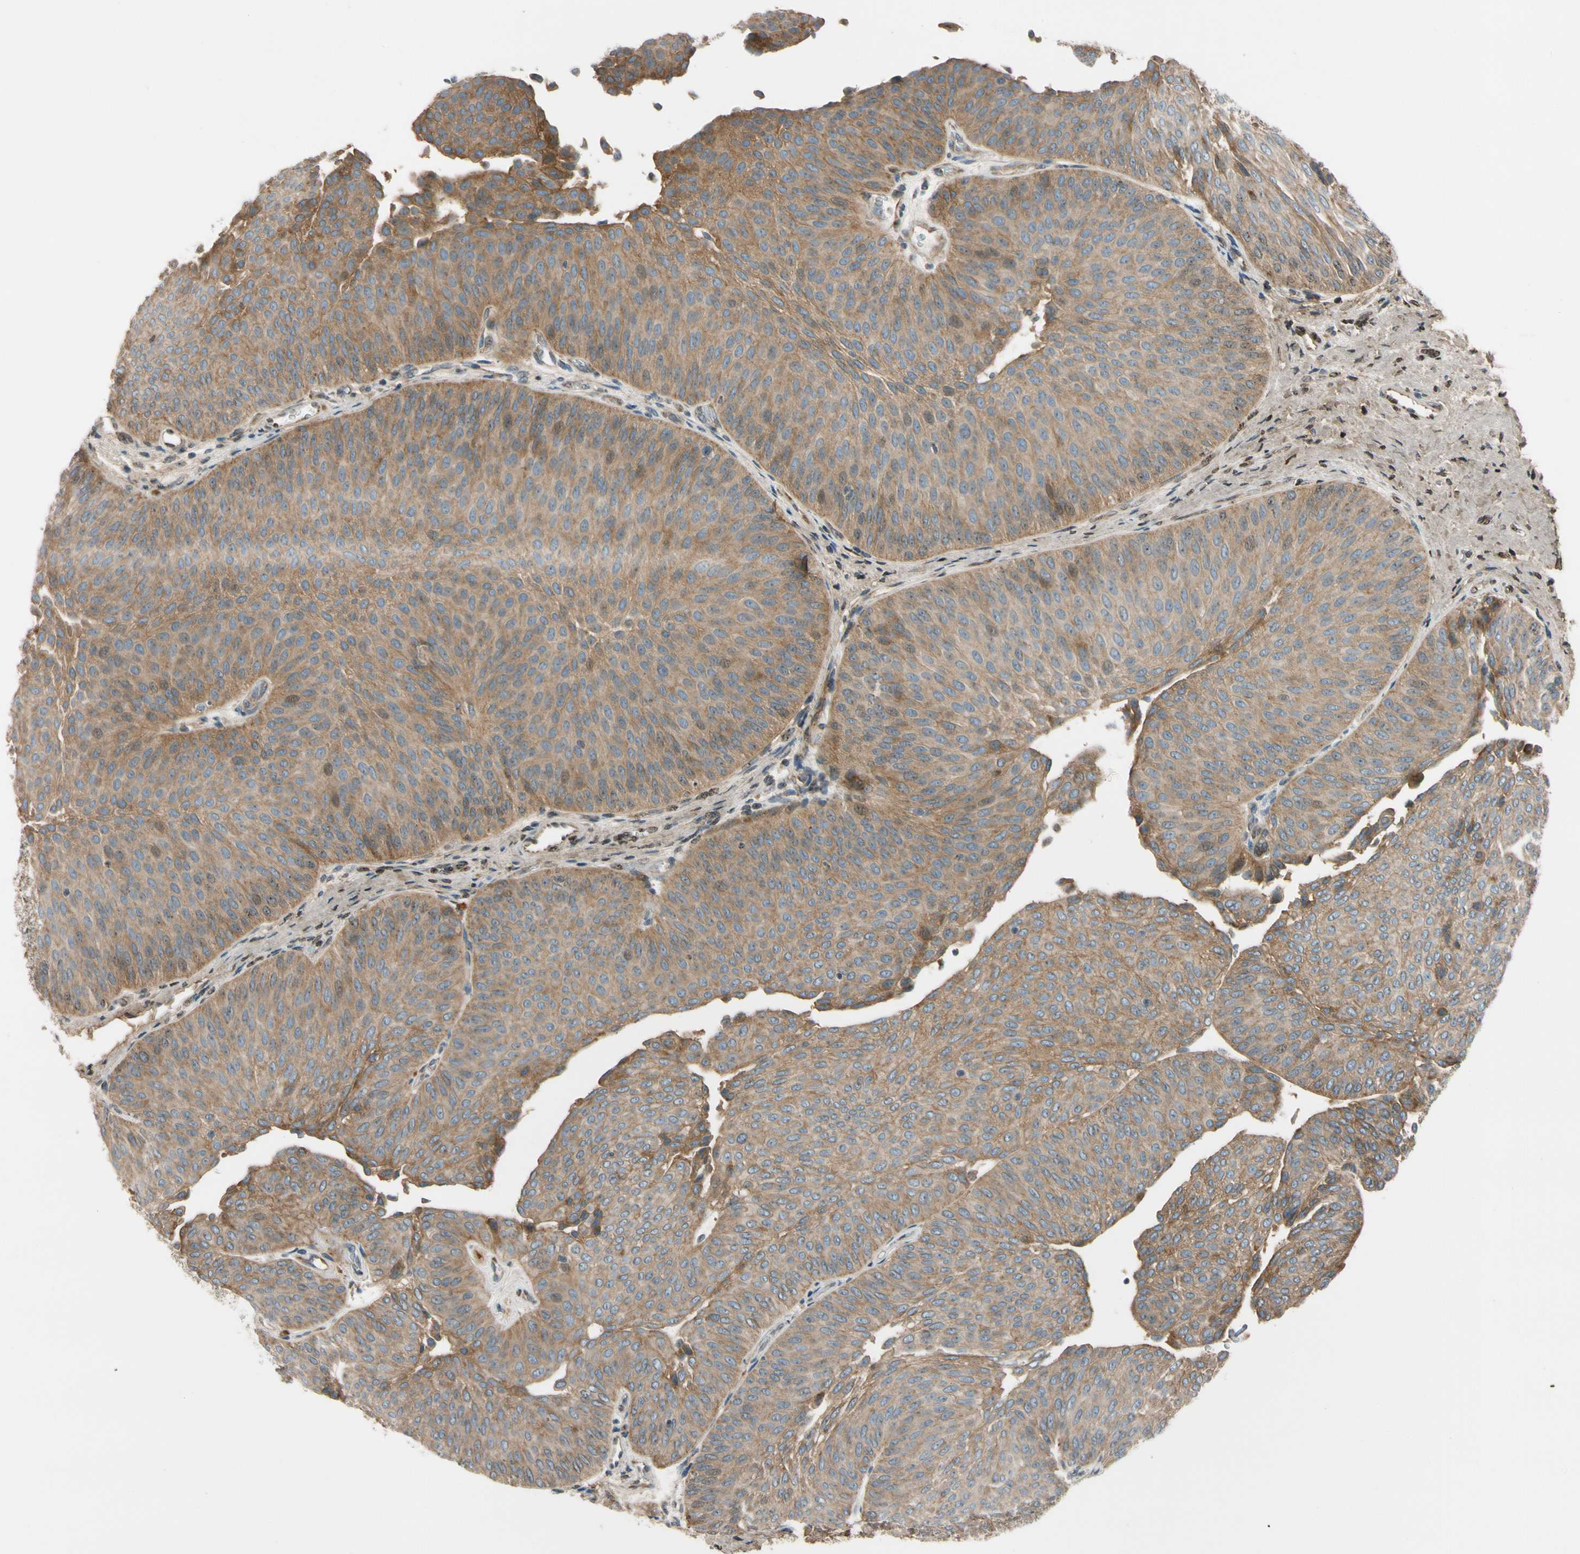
{"staining": {"intensity": "moderate", "quantity": ">75%", "location": "cytoplasmic/membranous"}, "tissue": "urothelial cancer", "cell_type": "Tumor cells", "image_type": "cancer", "snomed": [{"axis": "morphology", "description": "Urothelial carcinoma, Low grade"}, {"axis": "topography", "description": "Urinary bladder"}], "caption": "Urothelial cancer was stained to show a protein in brown. There is medium levels of moderate cytoplasmic/membranous positivity in about >75% of tumor cells.", "gene": "MST1R", "patient": {"sex": "female", "age": 60}}